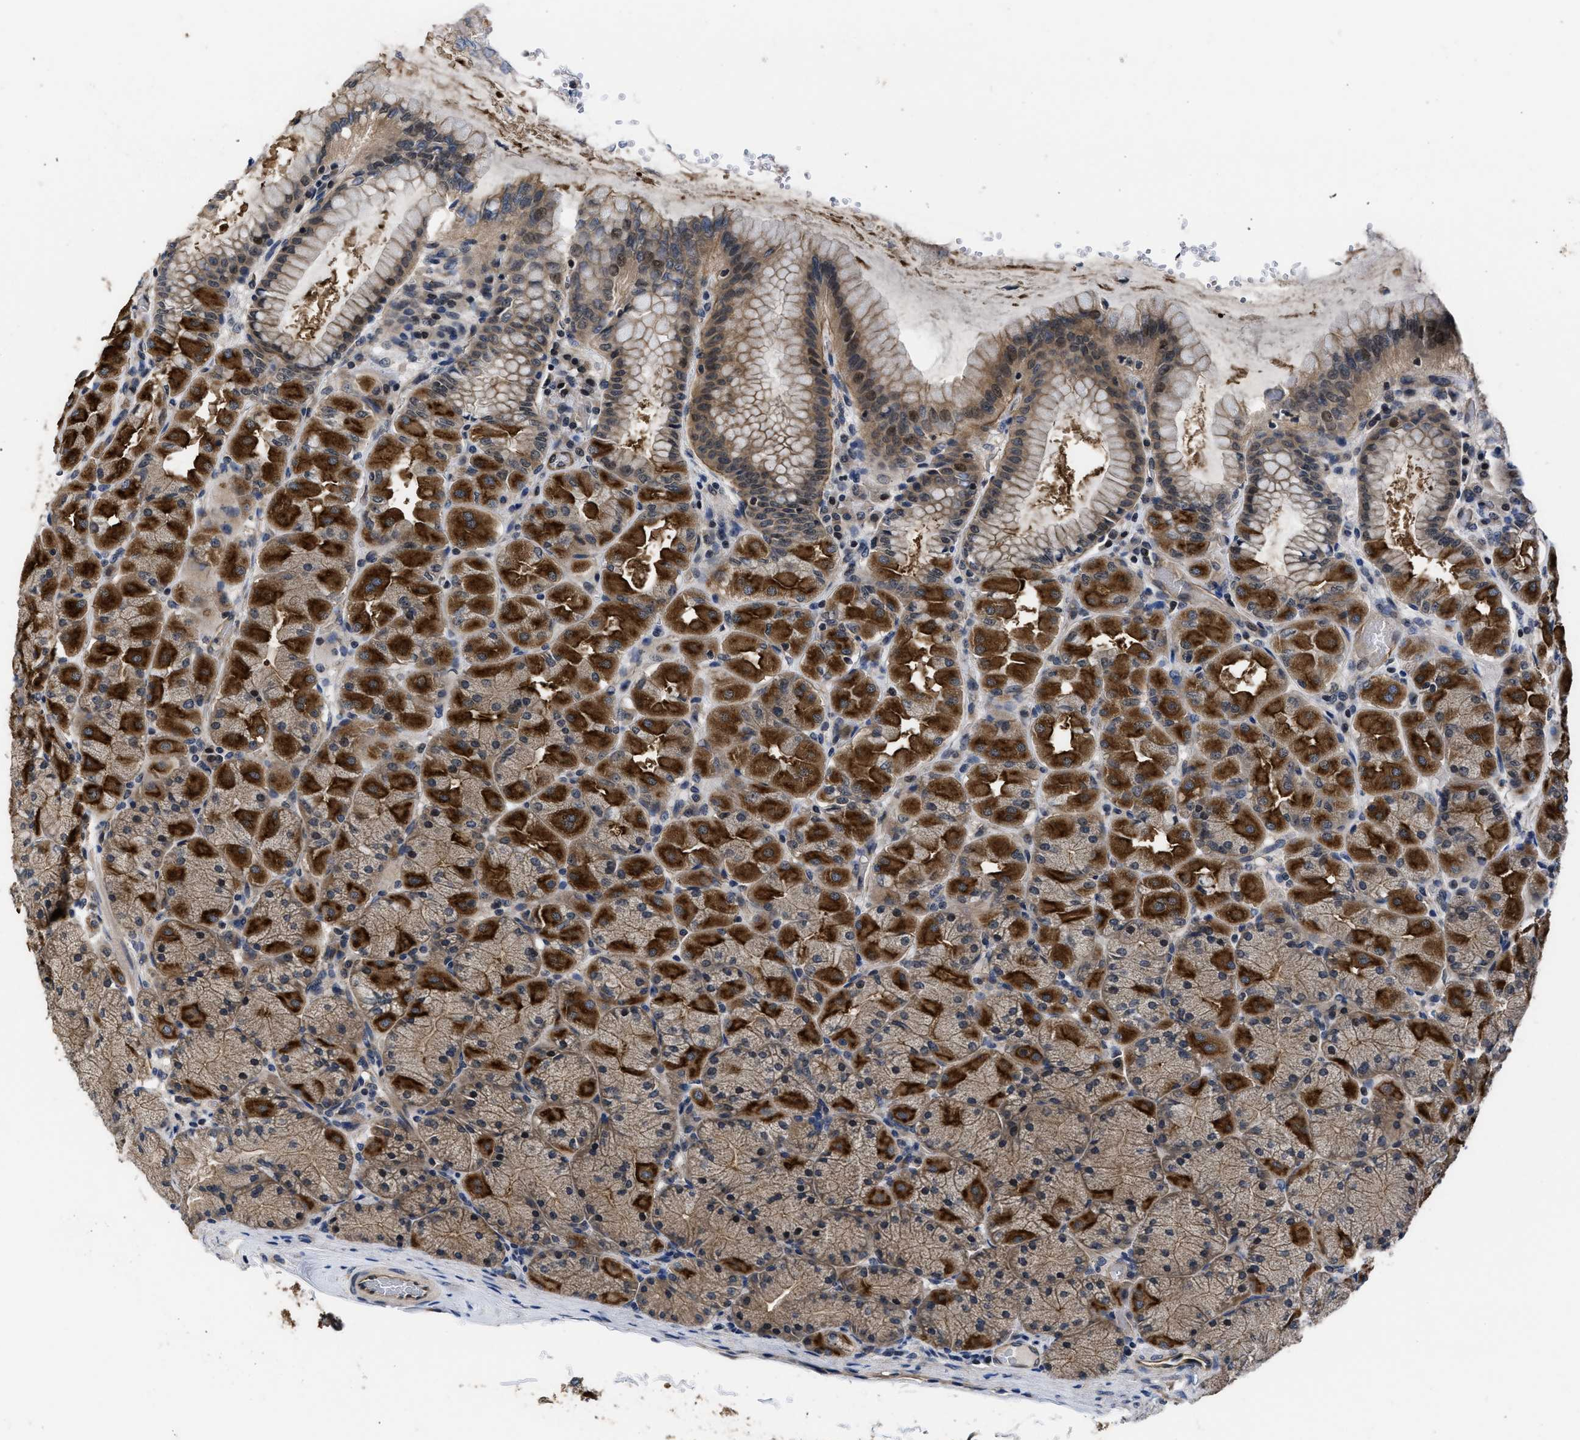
{"staining": {"intensity": "strong", "quantity": "25%-75%", "location": "cytoplasmic/membranous"}, "tissue": "stomach", "cell_type": "Glandular cells", "image_type": "normal", "snomed": [{"axis": "morphology", "description": "Normal tissue, NOS"}, {"axis": "topography", "description": "Stomach, upper"}], "caption": "Benign stomach shows strong cytoplasmic/membranous expression in about 25%-75% of glandular cells, visualized by immunohistochemistry. (DAB (3,3'-diaminobenzidine) IHC with brightfield microscopy, high magnification).", "gene": "DNAJC14", "patient": {"sex": "female", "age": 56}}